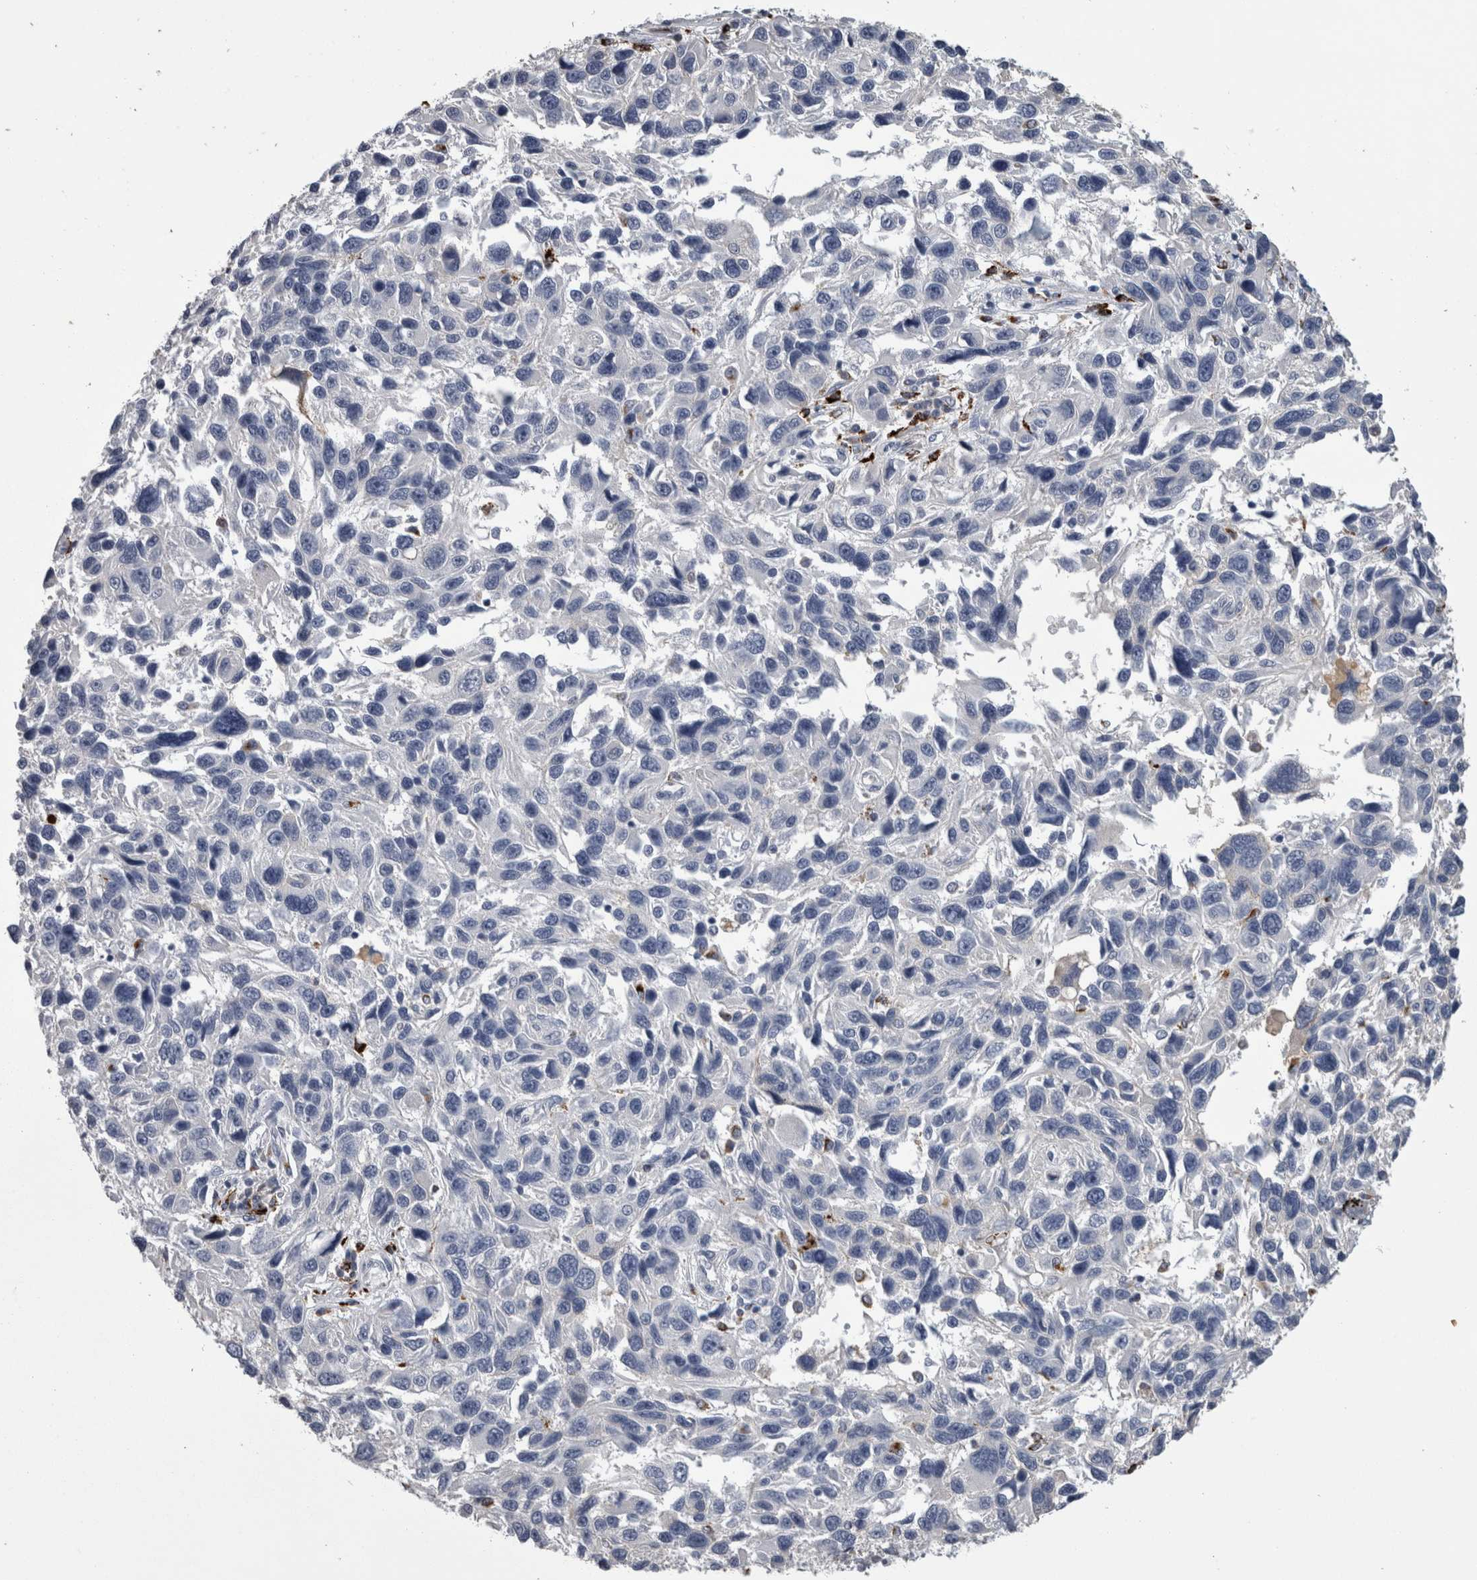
{"staining": {"intensity": "negative", "quantity": "none", "location": "none"}, "tissue": "melanoma", "cell_type": "Tumor cells", "image_type": "cancer", "snomed": [{"axis": "morphology", "description": "Malignant melanoma, NOS"}, {"axis": "topography", "description": "Skin"}], "caption": "Tumor cells are negative for brown protein staining in melanoma. (IHC, brightfield microscopy, high magnification).", "gene": "DPP7", "patient": {"sex": "male", "age": 53}}